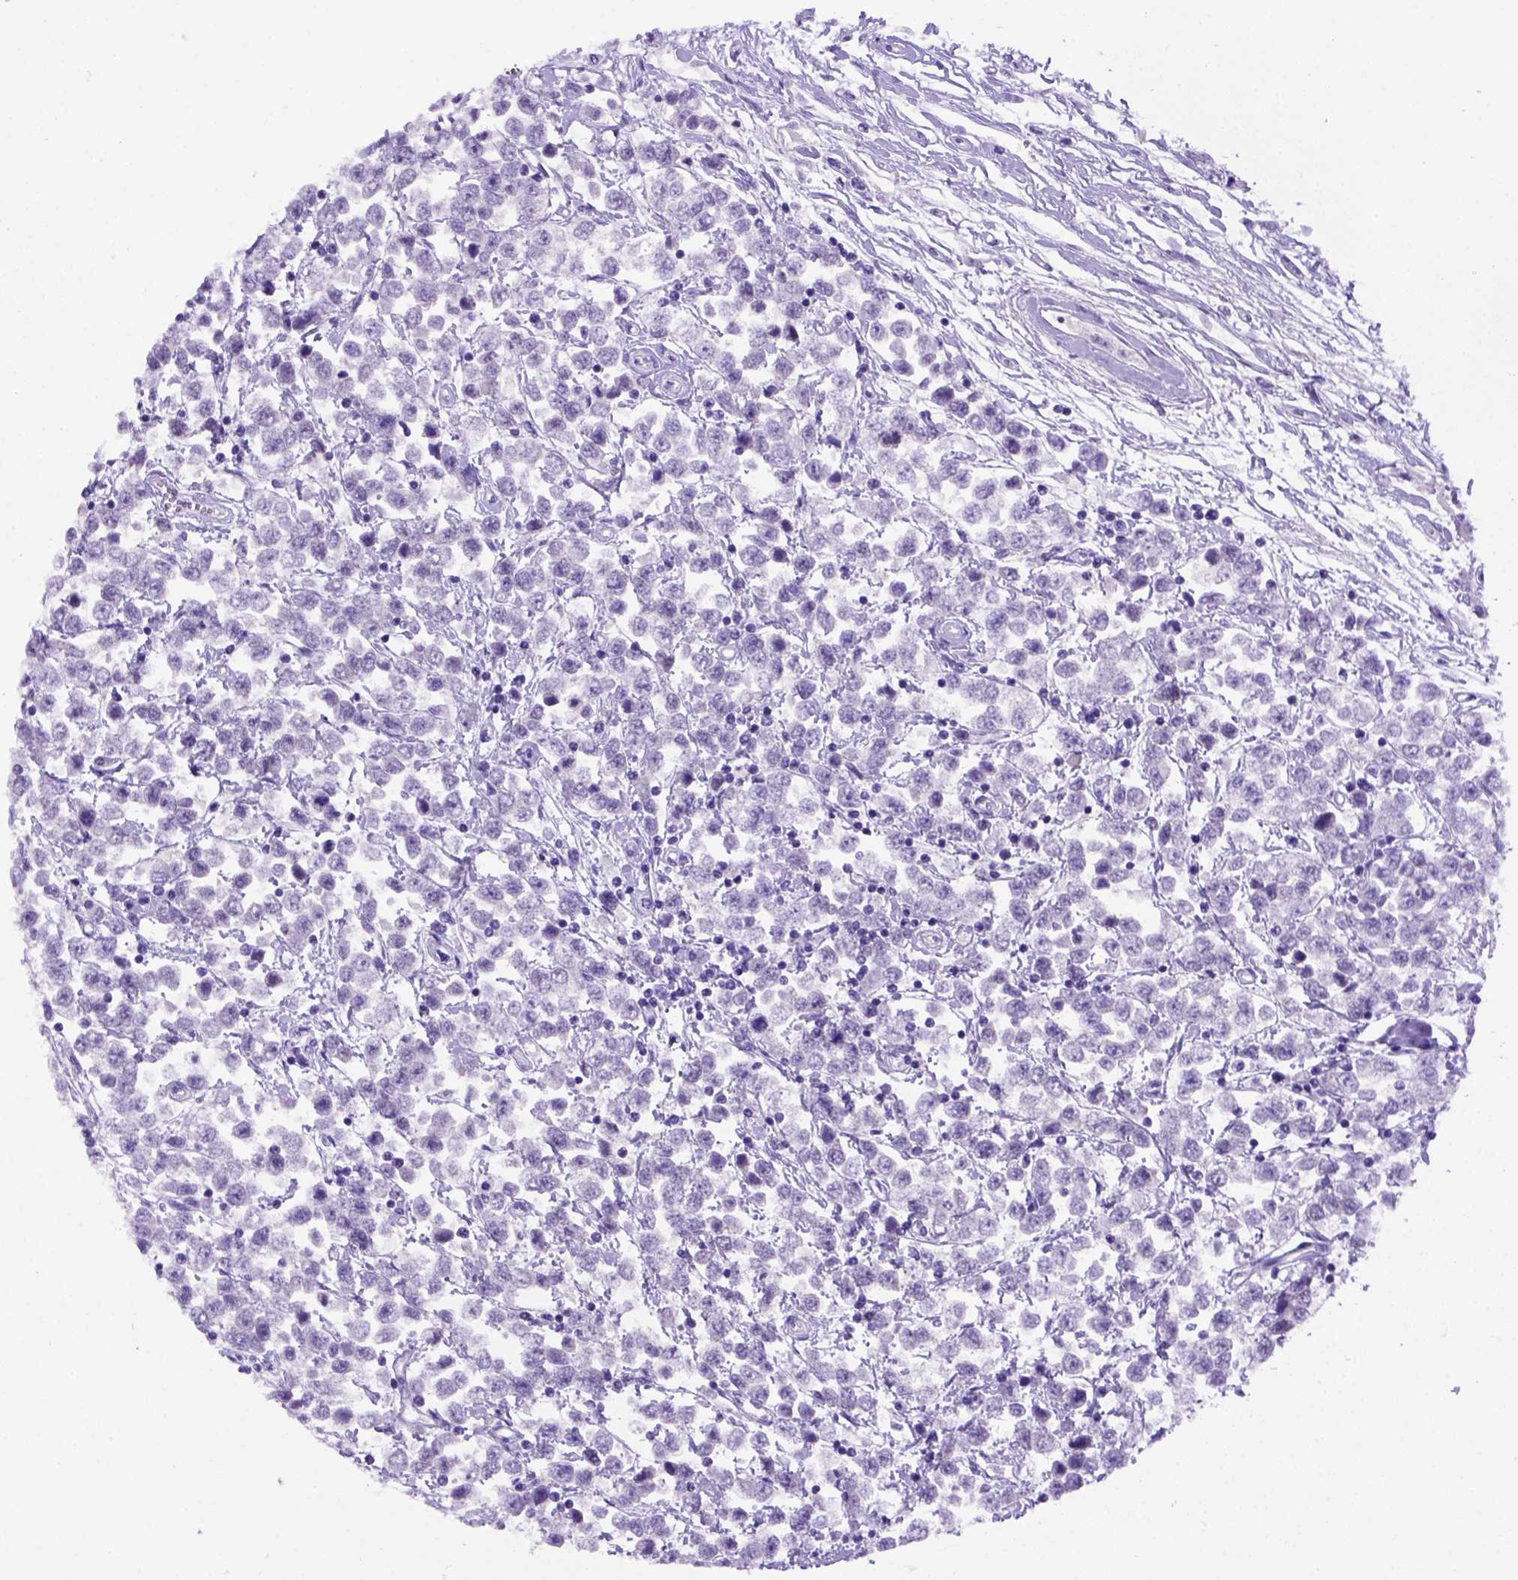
{"staining": {"intensity": "negative", "quantity": "none", "location": "none"}, "tissue": "testis cancer", "cell_type": "Tumor cells", "image_type": "cancer", "snomed": [{"axis": "morphology", "description": "Seminoma, NOS"}, {"axis": "topography", "description": "Testis"}], "caption": "This is an immunohistochemistry photomicrograph of seminoma (testis). There is no staining in tumor cells.", "gene": "FOXI1", "patient": {"sex": "male", "age": 34}}